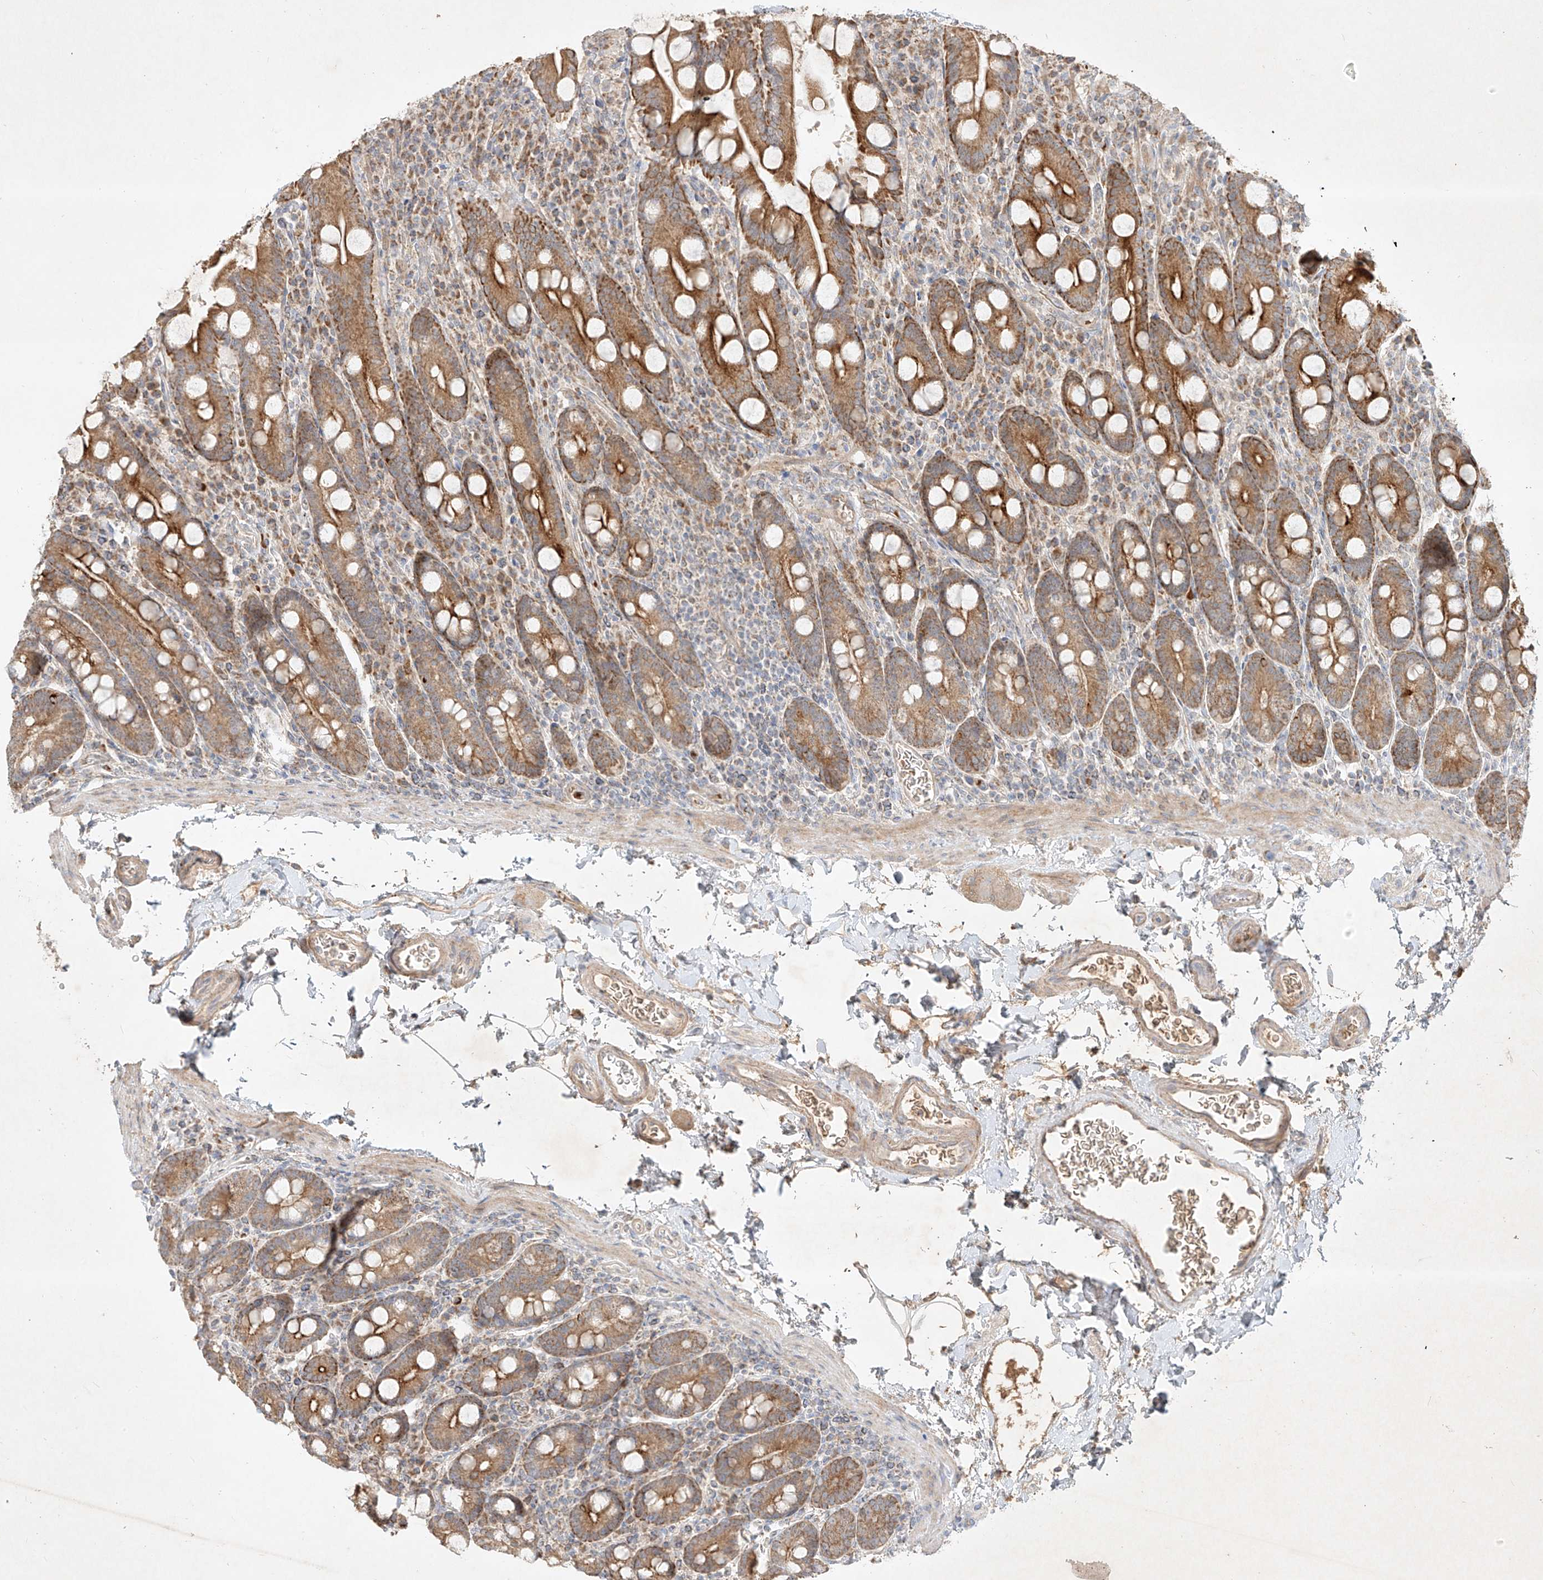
{"staining": {"intensity": "strong", "quantity": ">75%", "location": "cytoplasmic/membranous"}, "tissue": "duodenum", "cell_type": "Glandular cells", "image_type": "normal", "snomed": [{"axis": "morphology", "description": "Normal tissue, NOS"}, {"axis": "topography", "description": "Duodenum"}], "caption": "This is an image of immunohistochemistry (IHC) staining of unremarkable duodenum, which shows strong expression in the cytoplasmic/membranous of glandular cells.", "gene": "KPNA7", "patient": {"sex": "male", "age": 35}}